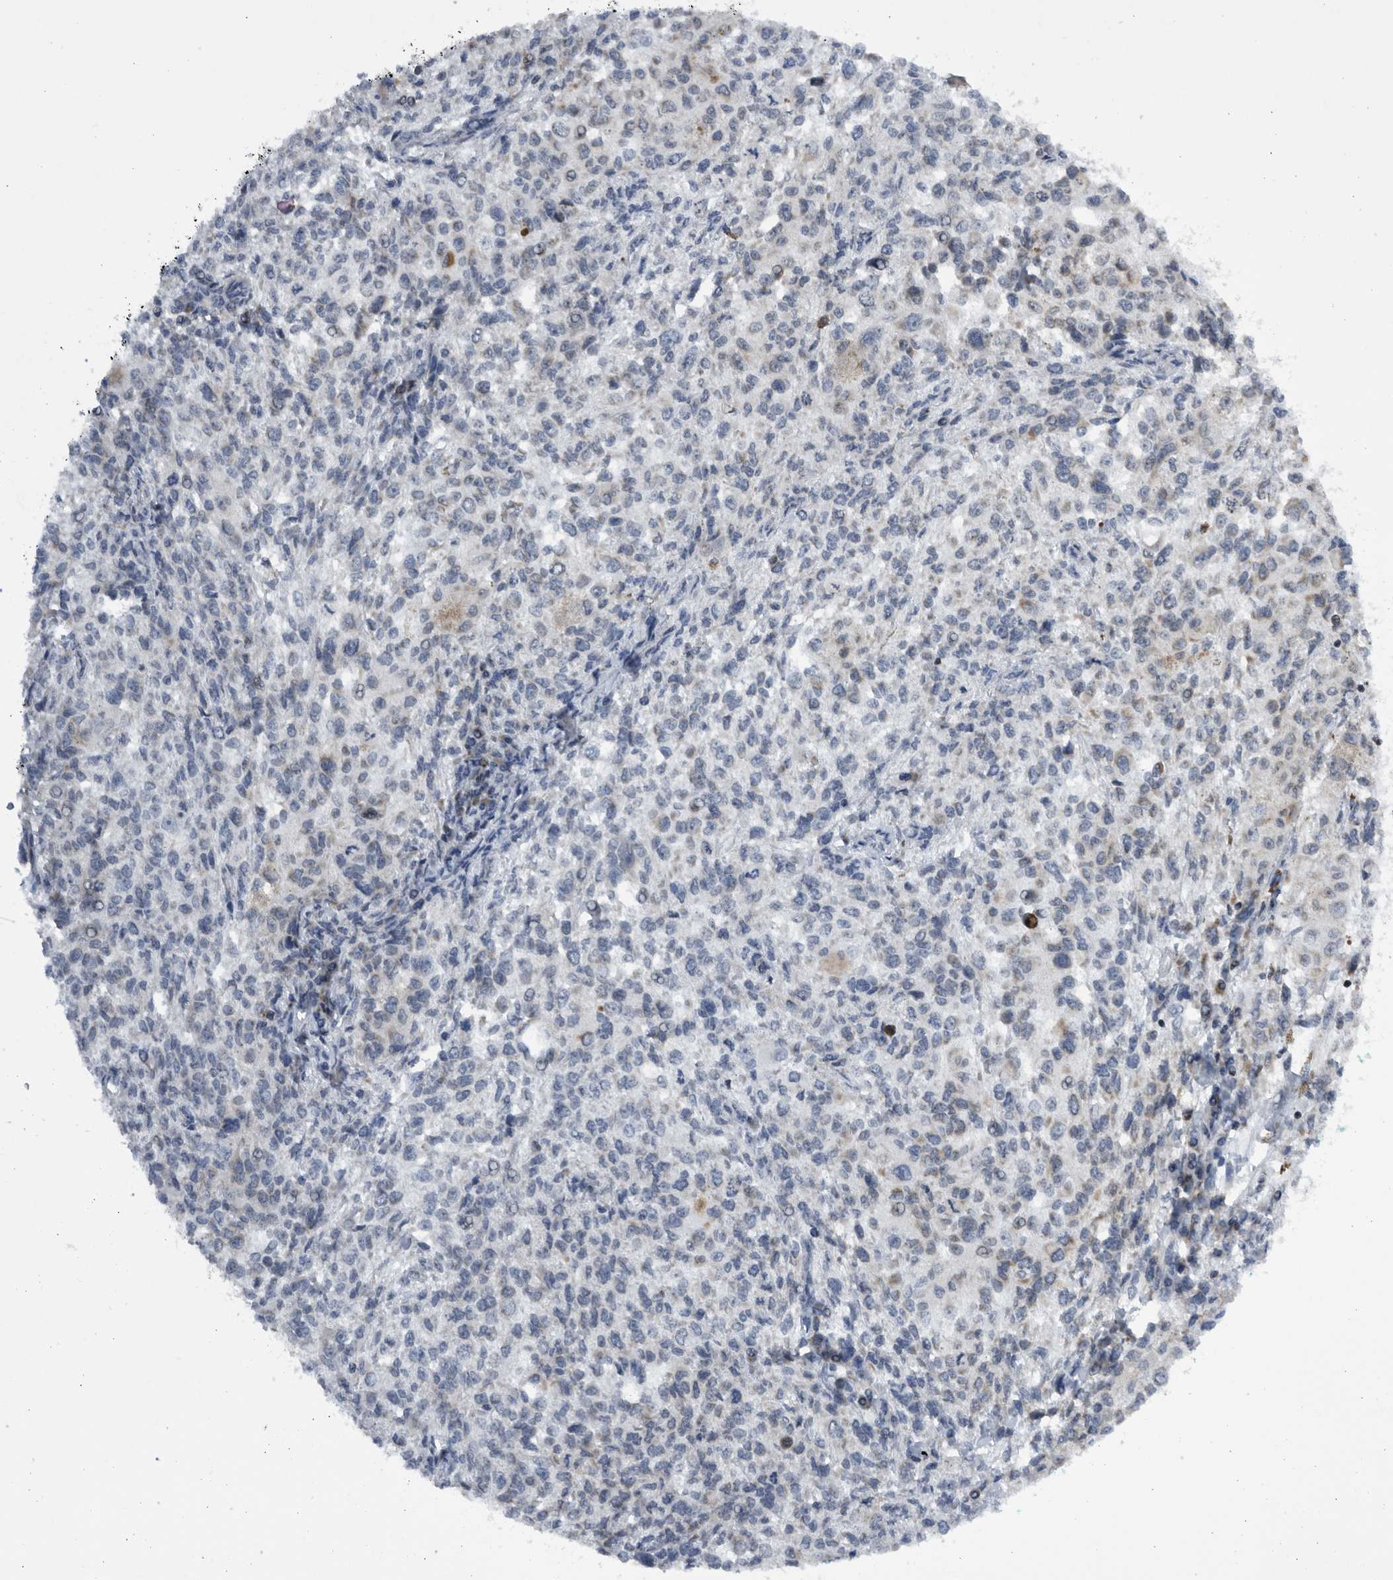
{"staining": {"intensity": "negative", "quantity": "none", "location": "none"}, "tissue": "melanoma", "cell_type": "Tumor cells", "image_type": "cancer", "snomed": [{"axis": "morphology", "description": "Necrosis, NOS"}, {"axis": "morphology", "description": "Malignant melanoma, NOS"}, {"axis": "topography", "description": "Skin"}], "caption": "Melanoma stained for a protein using immunohistochemistry (IHC) displays no expression tumor cells.", "gene": "SLC25A22", "patient": {"sex": "female", "age": 87}}